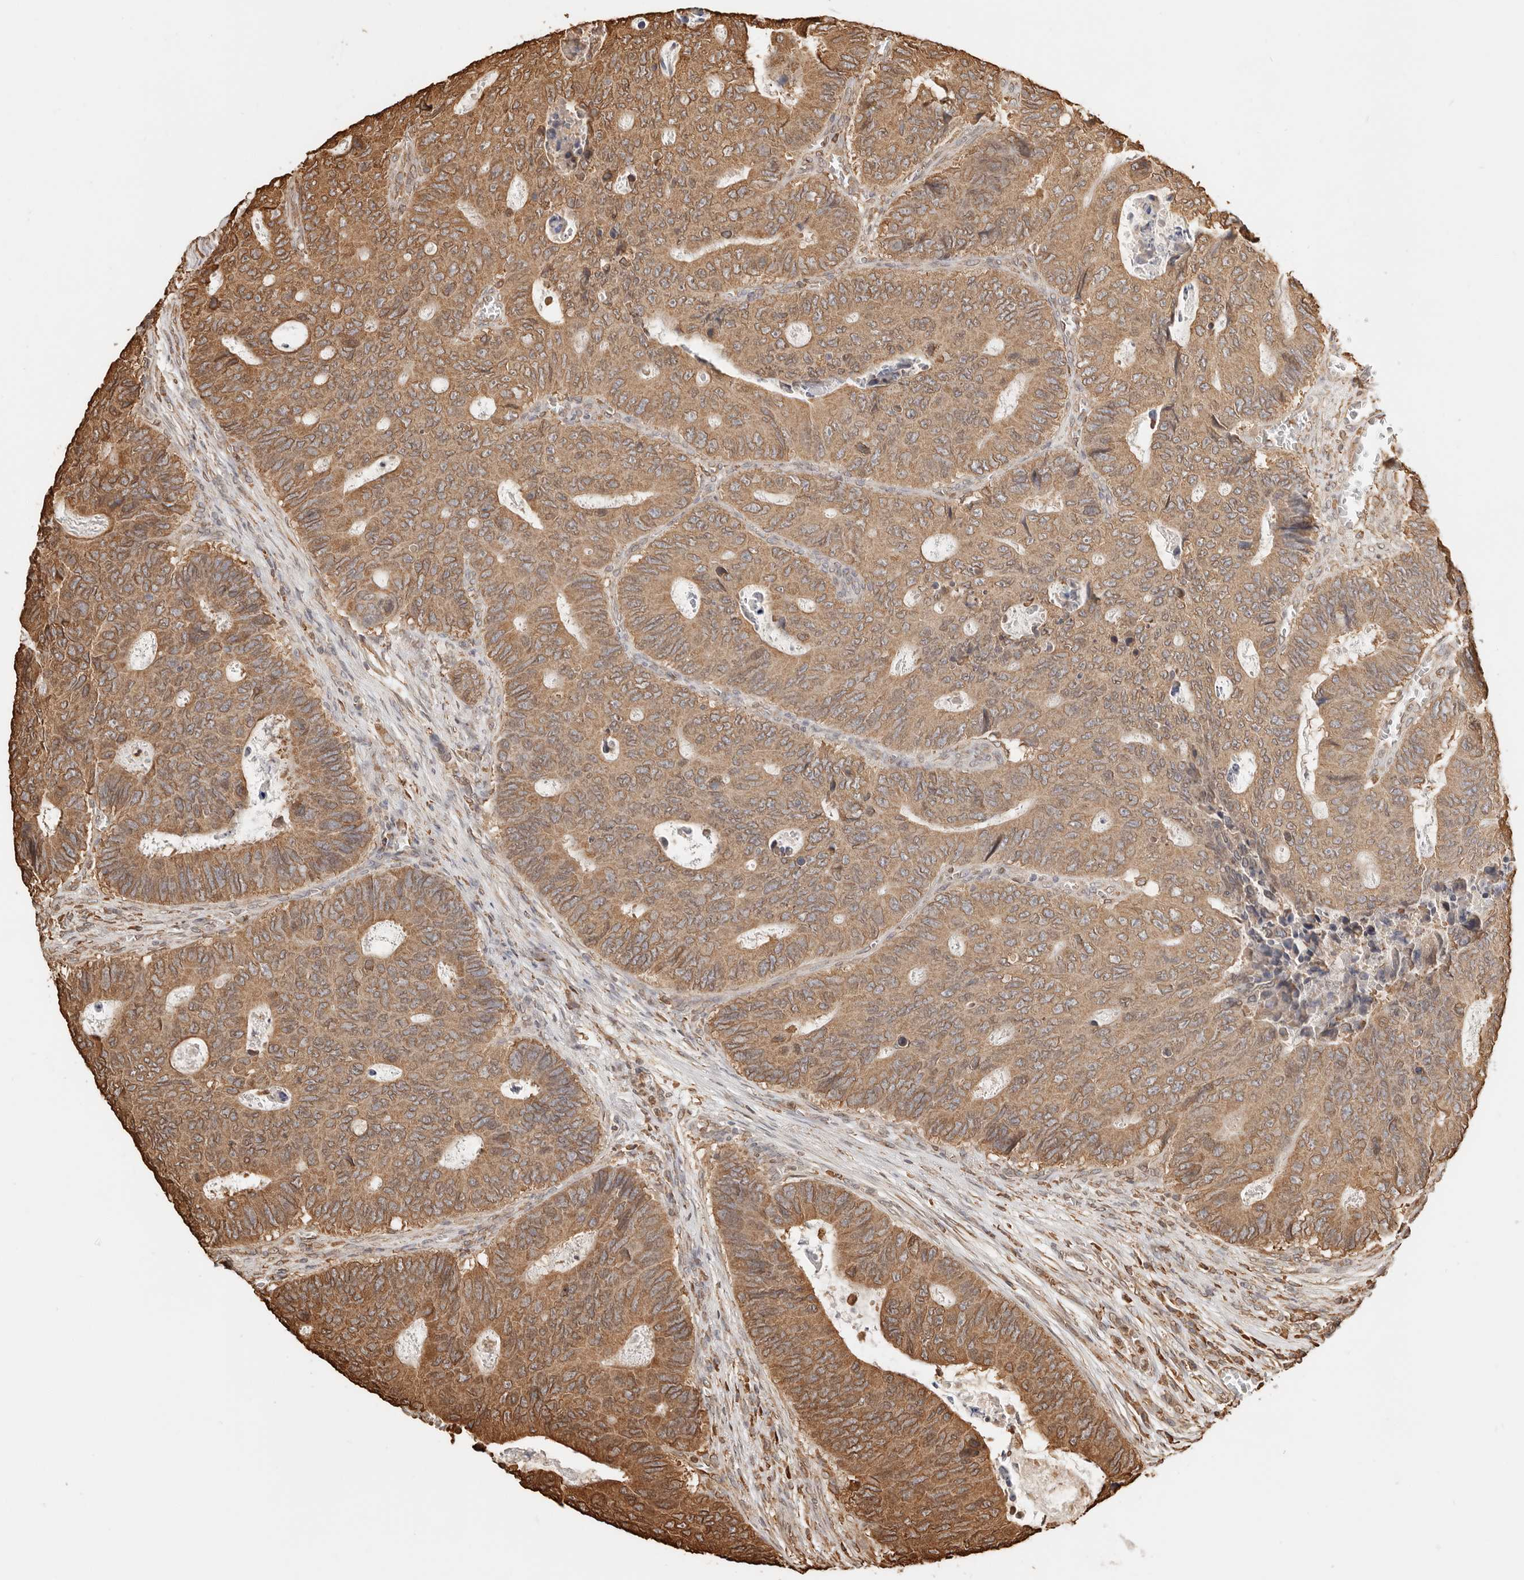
{"staining": {"intensity": "moderate", "quantity": ">75%", "location": "cytoplasmic/membranous"}, "tissue": "colorectal cancer", "cell_type": "Tumor cells", "image_type": "cancer", "snomed": [{"axis": "morphology", "description": "Adenocarcinoma, NOS"}, {"axis": "topography", "description": "Colon"}], "caption": "Colorectal adenocarcinoma stained for a protein (brown) exhibits moderate cytoplasmic/membranous positive staining in about >75% of tumor cells.", "gene": "ARHGEF10L", "patient": {"sex": "male", "age": 87}}